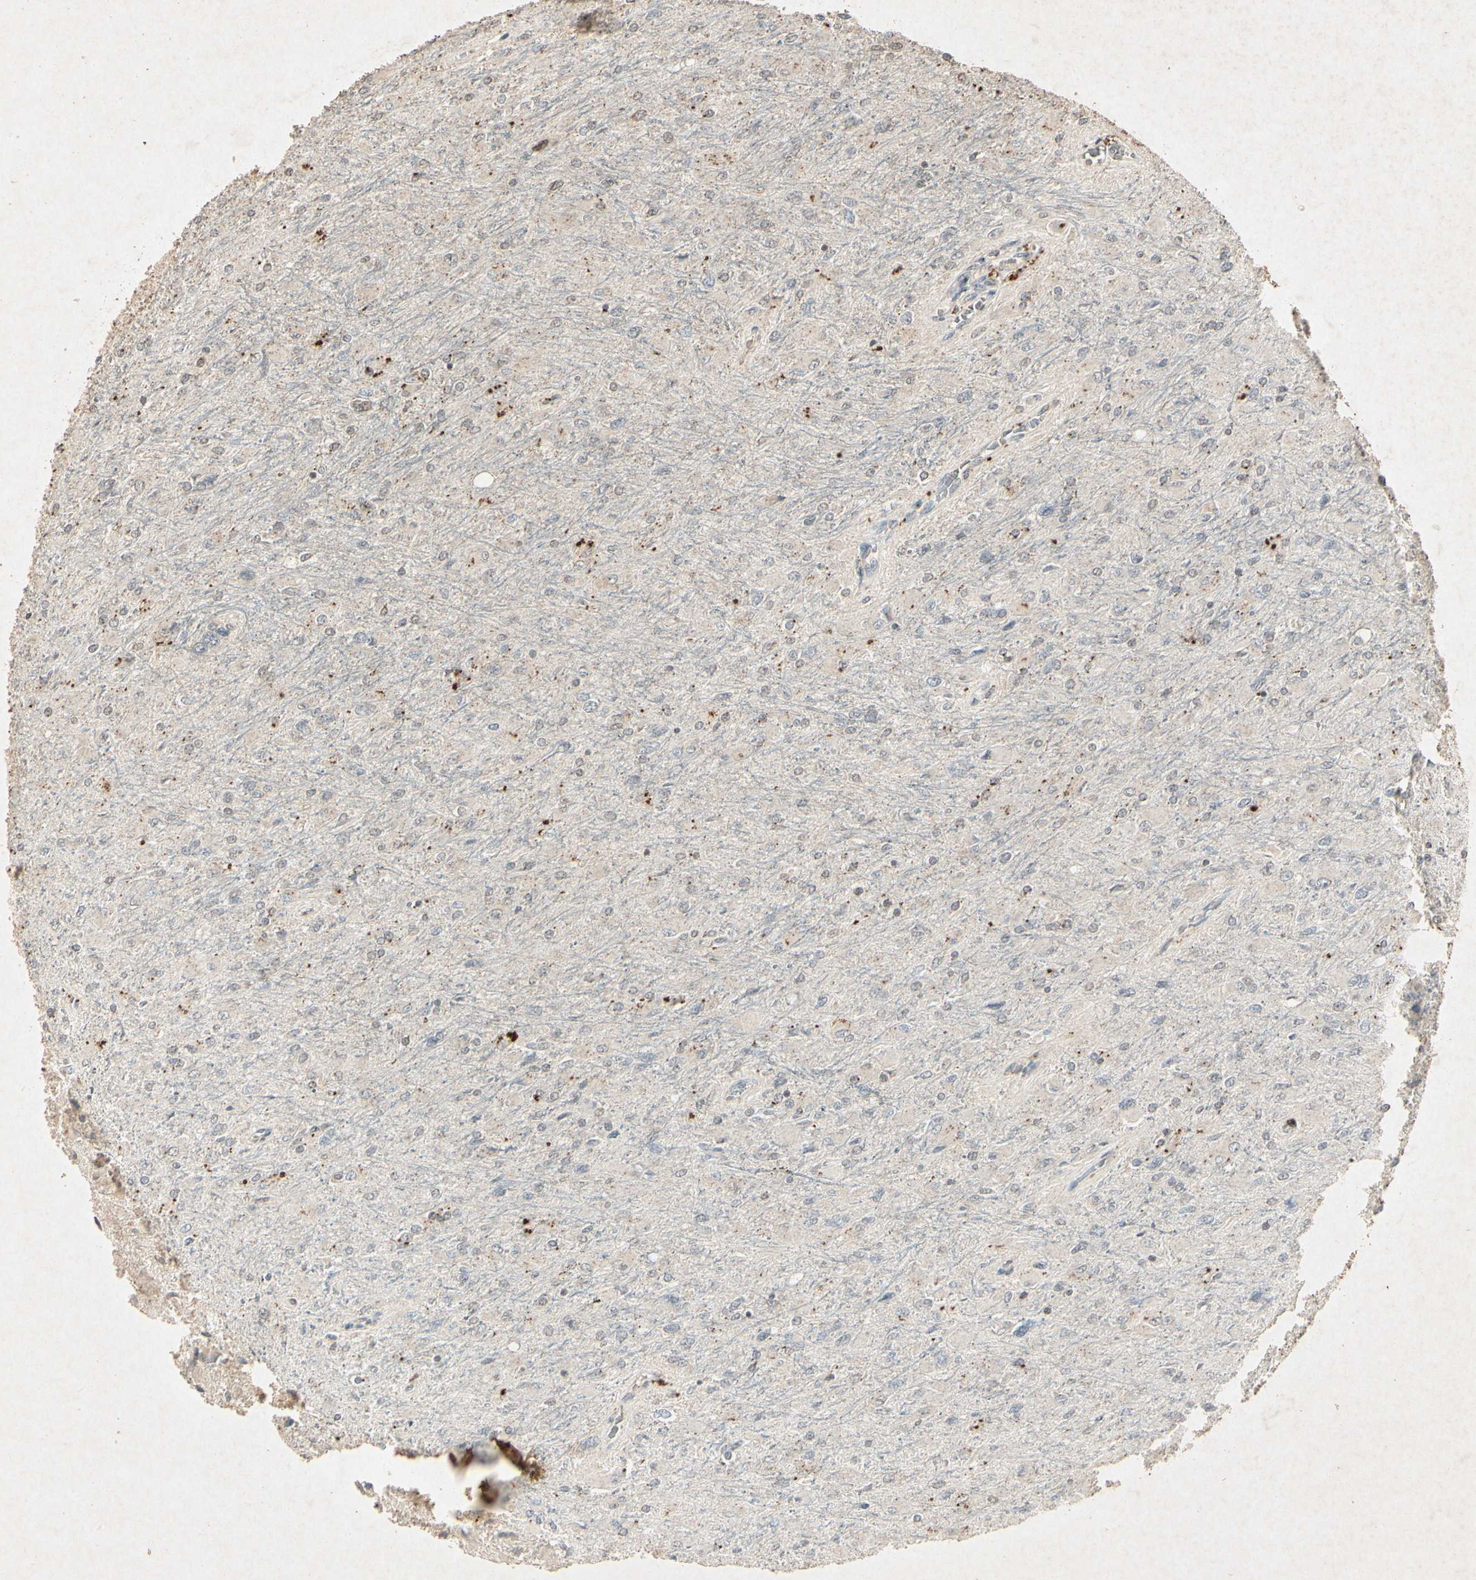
{"staining": {"intensity": "negative", "quantity": "none", "location": "none"}, "tissue": "glioma", "cell_type": "Tumor cells", "image_type": "cancer", "snomed": [{"axis": "morphology", "description": "Glioma, malignant, High grade"}, {"axis": "topography", "description": "Cerebral cortex"}], "caption": "IHC image of malignant high-grade glioma stained for a protein (brown), which reveals no expression in tumor cells. (DAB immunohistochemistry (IHC) with hematoxylin counter stain).", "gene": "MSRB1", "patient": {"sex": "female", "age": 36}}